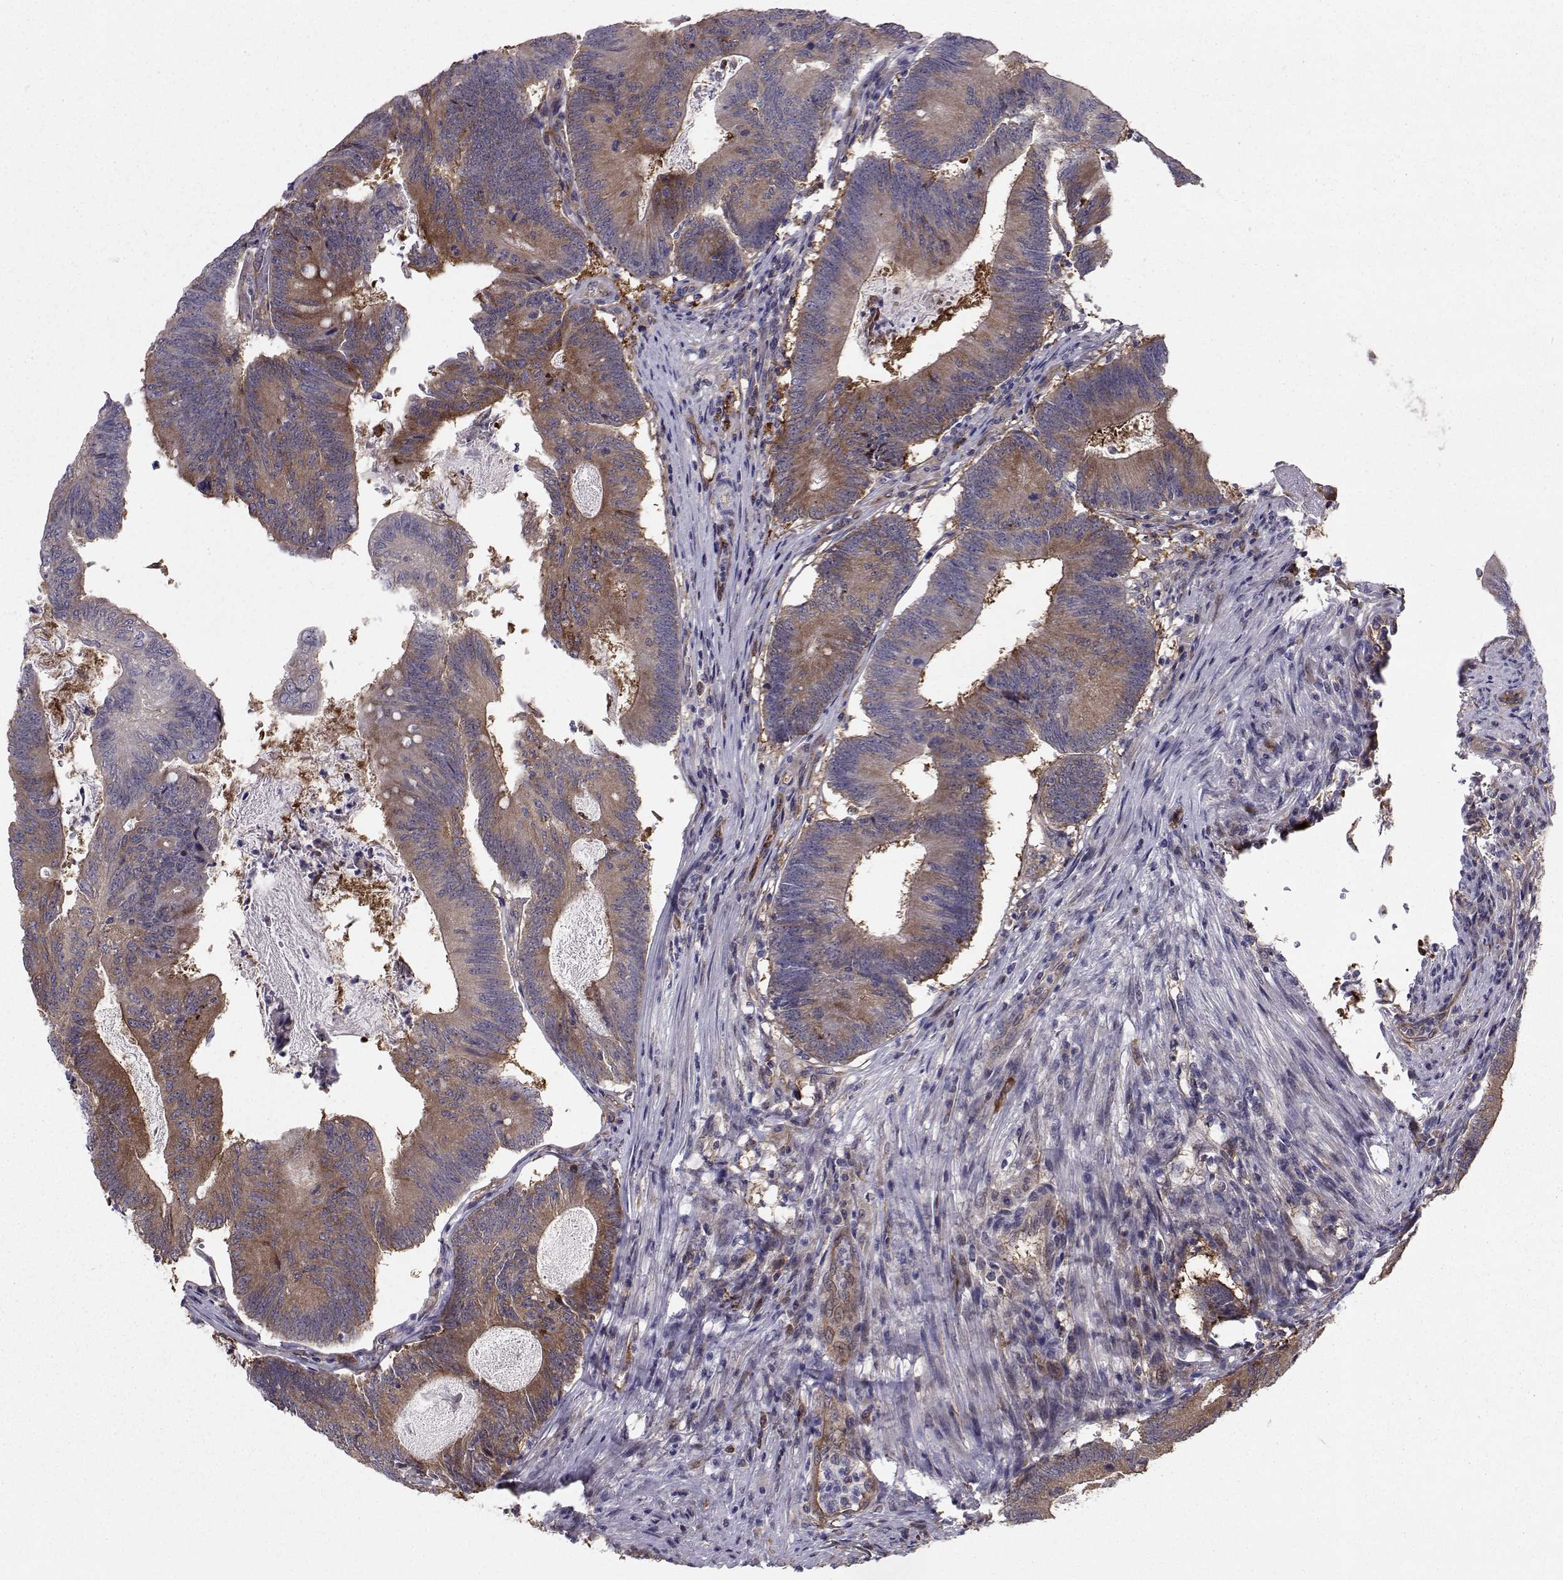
{"staining": {"intensity": "strong", "quantity": "25%-75%", "location": "cytoplasmic/membranous"}, "tissue": "colorectal cancer", "cell_type": "Tumor cells", "image_type": "cancer", "snomed": [{"axis": "morphology", "description": "Adenocarcinoma, NOS"}, {"axis": "topography", "description": "Colon"}], "caption": "An immunohistochemistry image of tumor tissue is shown. Protein staining in brown shows strong cytoplasmic/membranous positivity in colorectal adenocarcinoma within tumor cells.", "gene": "HSP90AB1", "patient": {"sex": "female", "age": 70}}